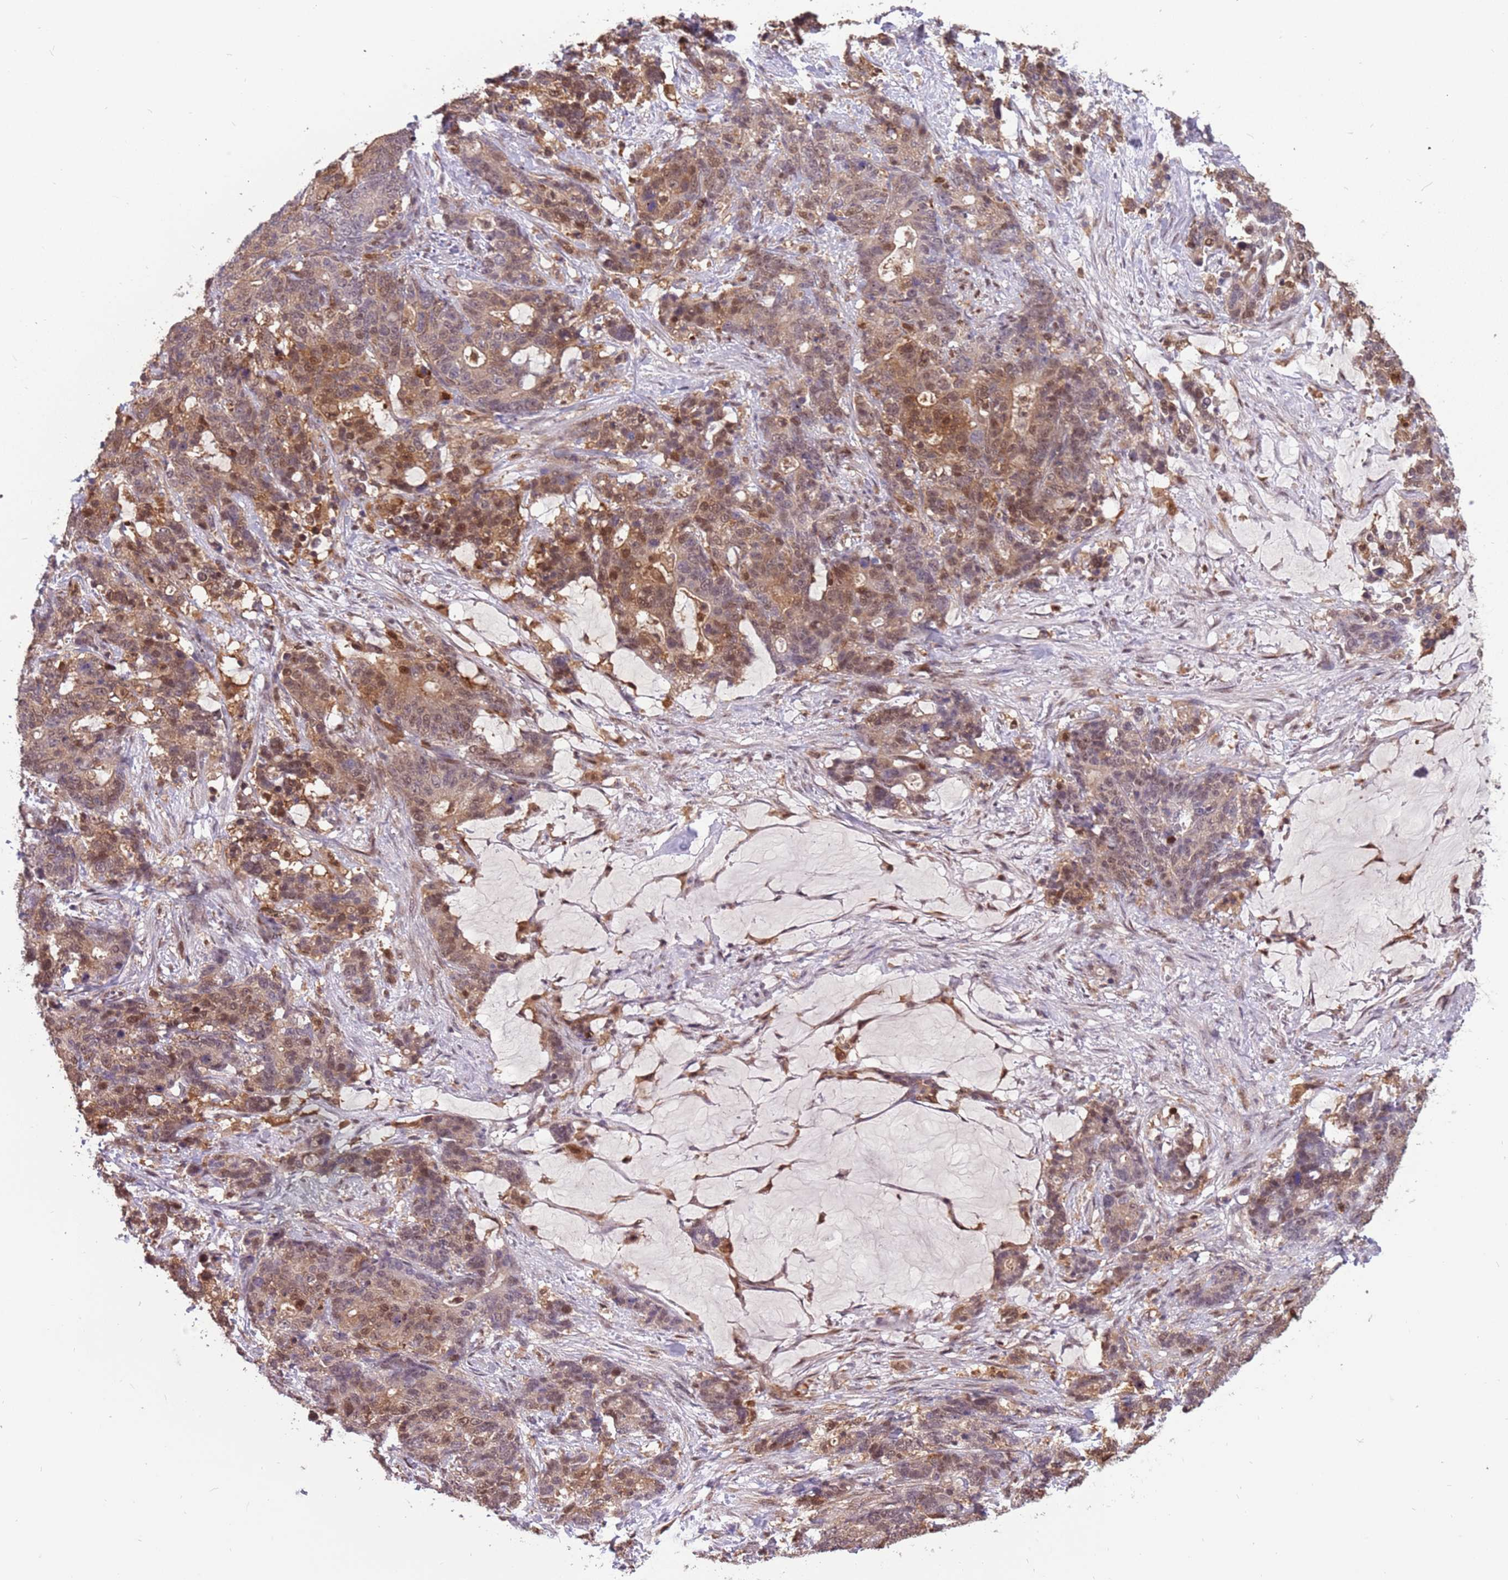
{"staining": {"intensity": "moderate", "quantity": "25%-75%", "location": "cytoplasmic/membranous,nuclear"}, "tissue": "stomach cancer", "cell_type": "Tumor cells", "image_type": "cancer", "snomed": [{"axis": "morphology", "description": "Normal tissue, NOS"}, {"axis": "morphology", "description": "Adenocarcinoma, NOS"}, {"axis": "topography", "description": "Stomach"}], "caption": "Protein expression by immunohistochemistry exhibits moderate cytoplasmic/membranous and nuclear staining in approximately 25%-75% of tumor cells in stomach adenocarcinoma.", "gene": "GBP2", "patient": {"sex": "female", "age": 64}}